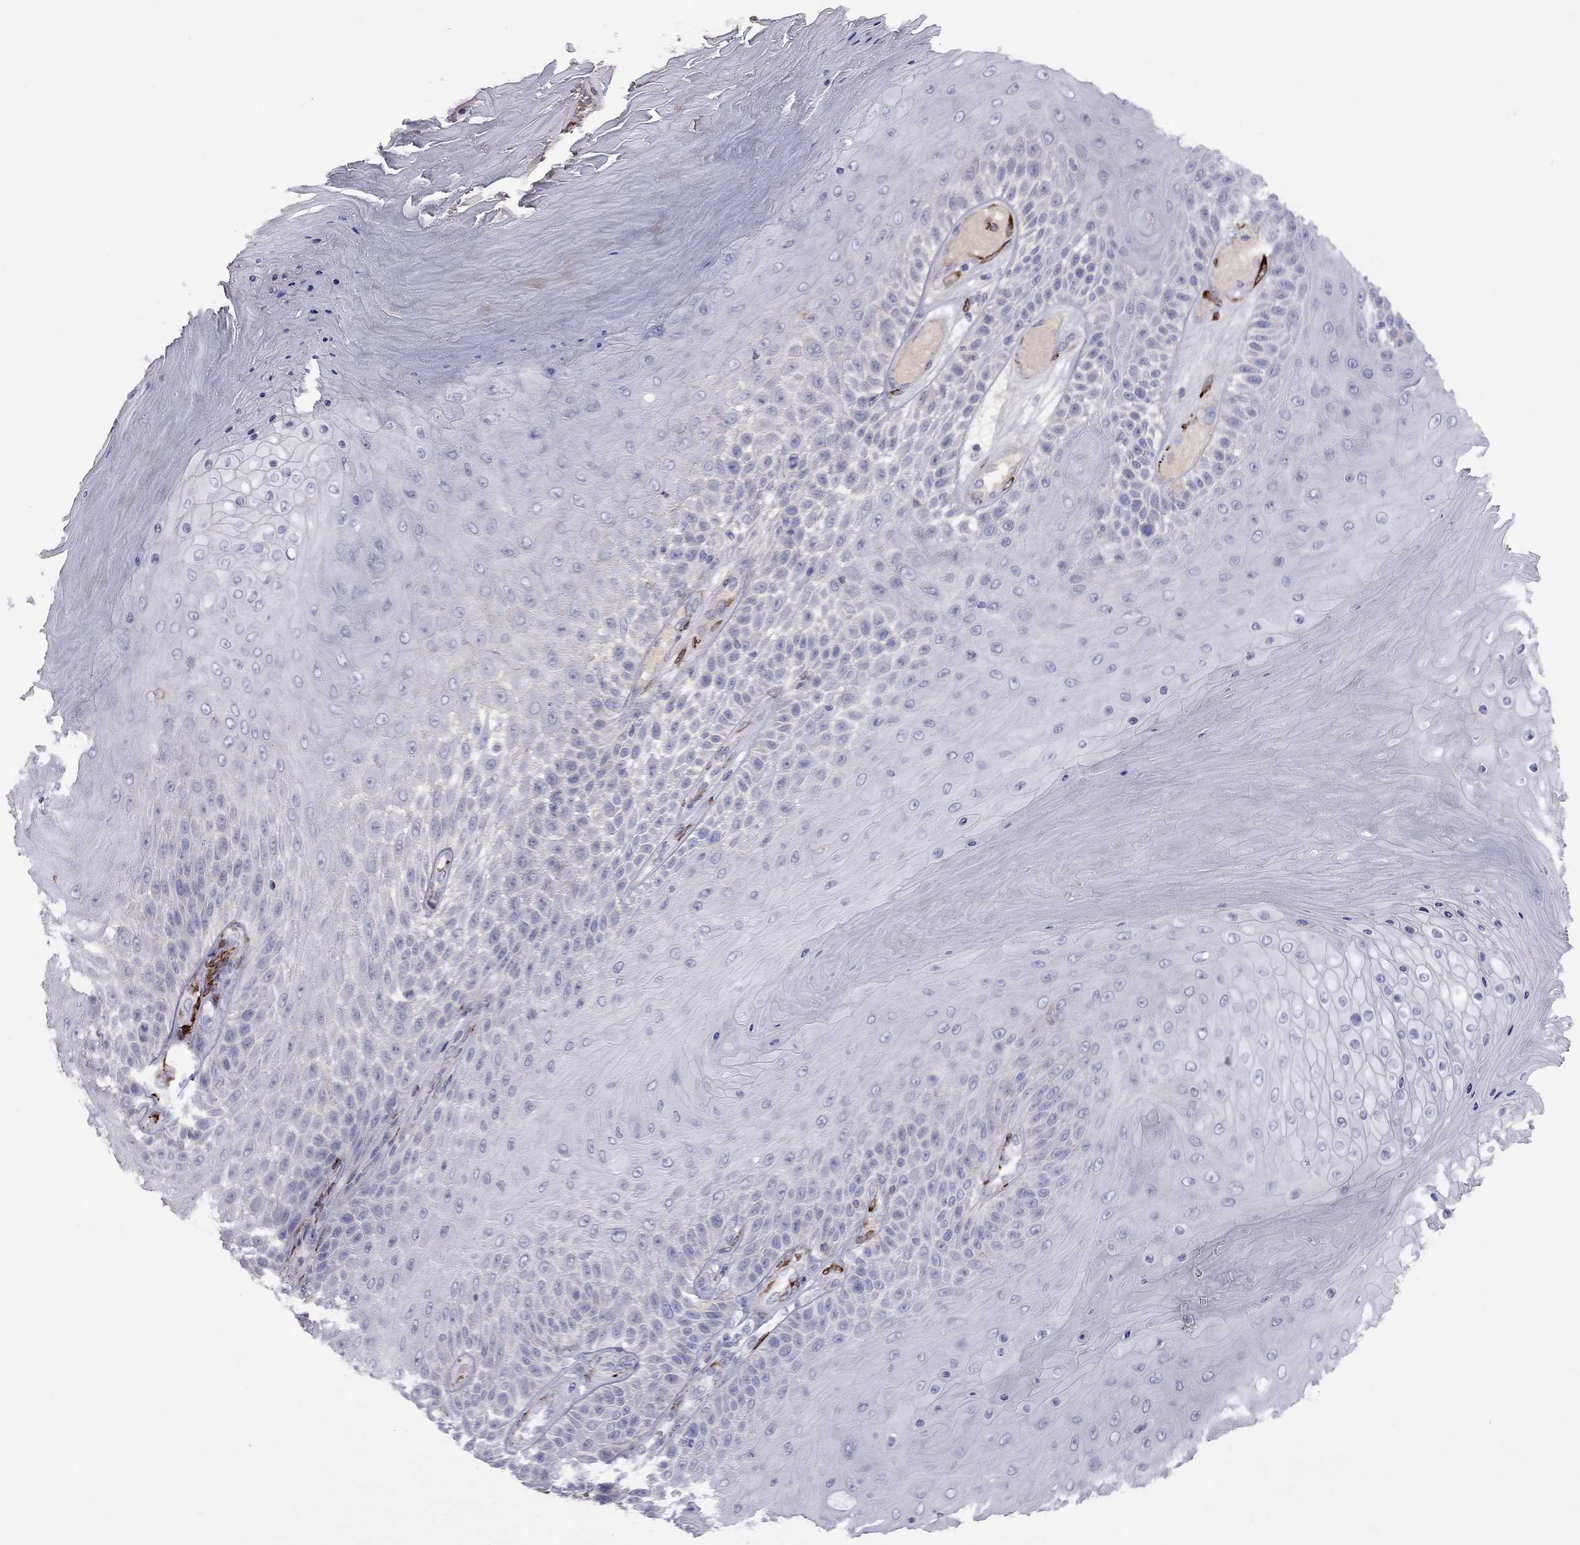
{"staining": {"intensity": "negative", "quantity": "none", "location": "none"}, "tissue": "skin cancer", "cell_type": "Tumor cells", "image_type": "cancer", "snomed": [{"axis": "morphology", "description": "Squamous cell carcinoma, NOS"}, {"axis": "topography", "description": "Skin"}], "caption": "Skin squamous cell carcinoma stained for a protein using immunohistochemistry (IHC) shows no staining tumor cells.", "gene": "RHD", "patient": {"sex": "male", "age": 62}}